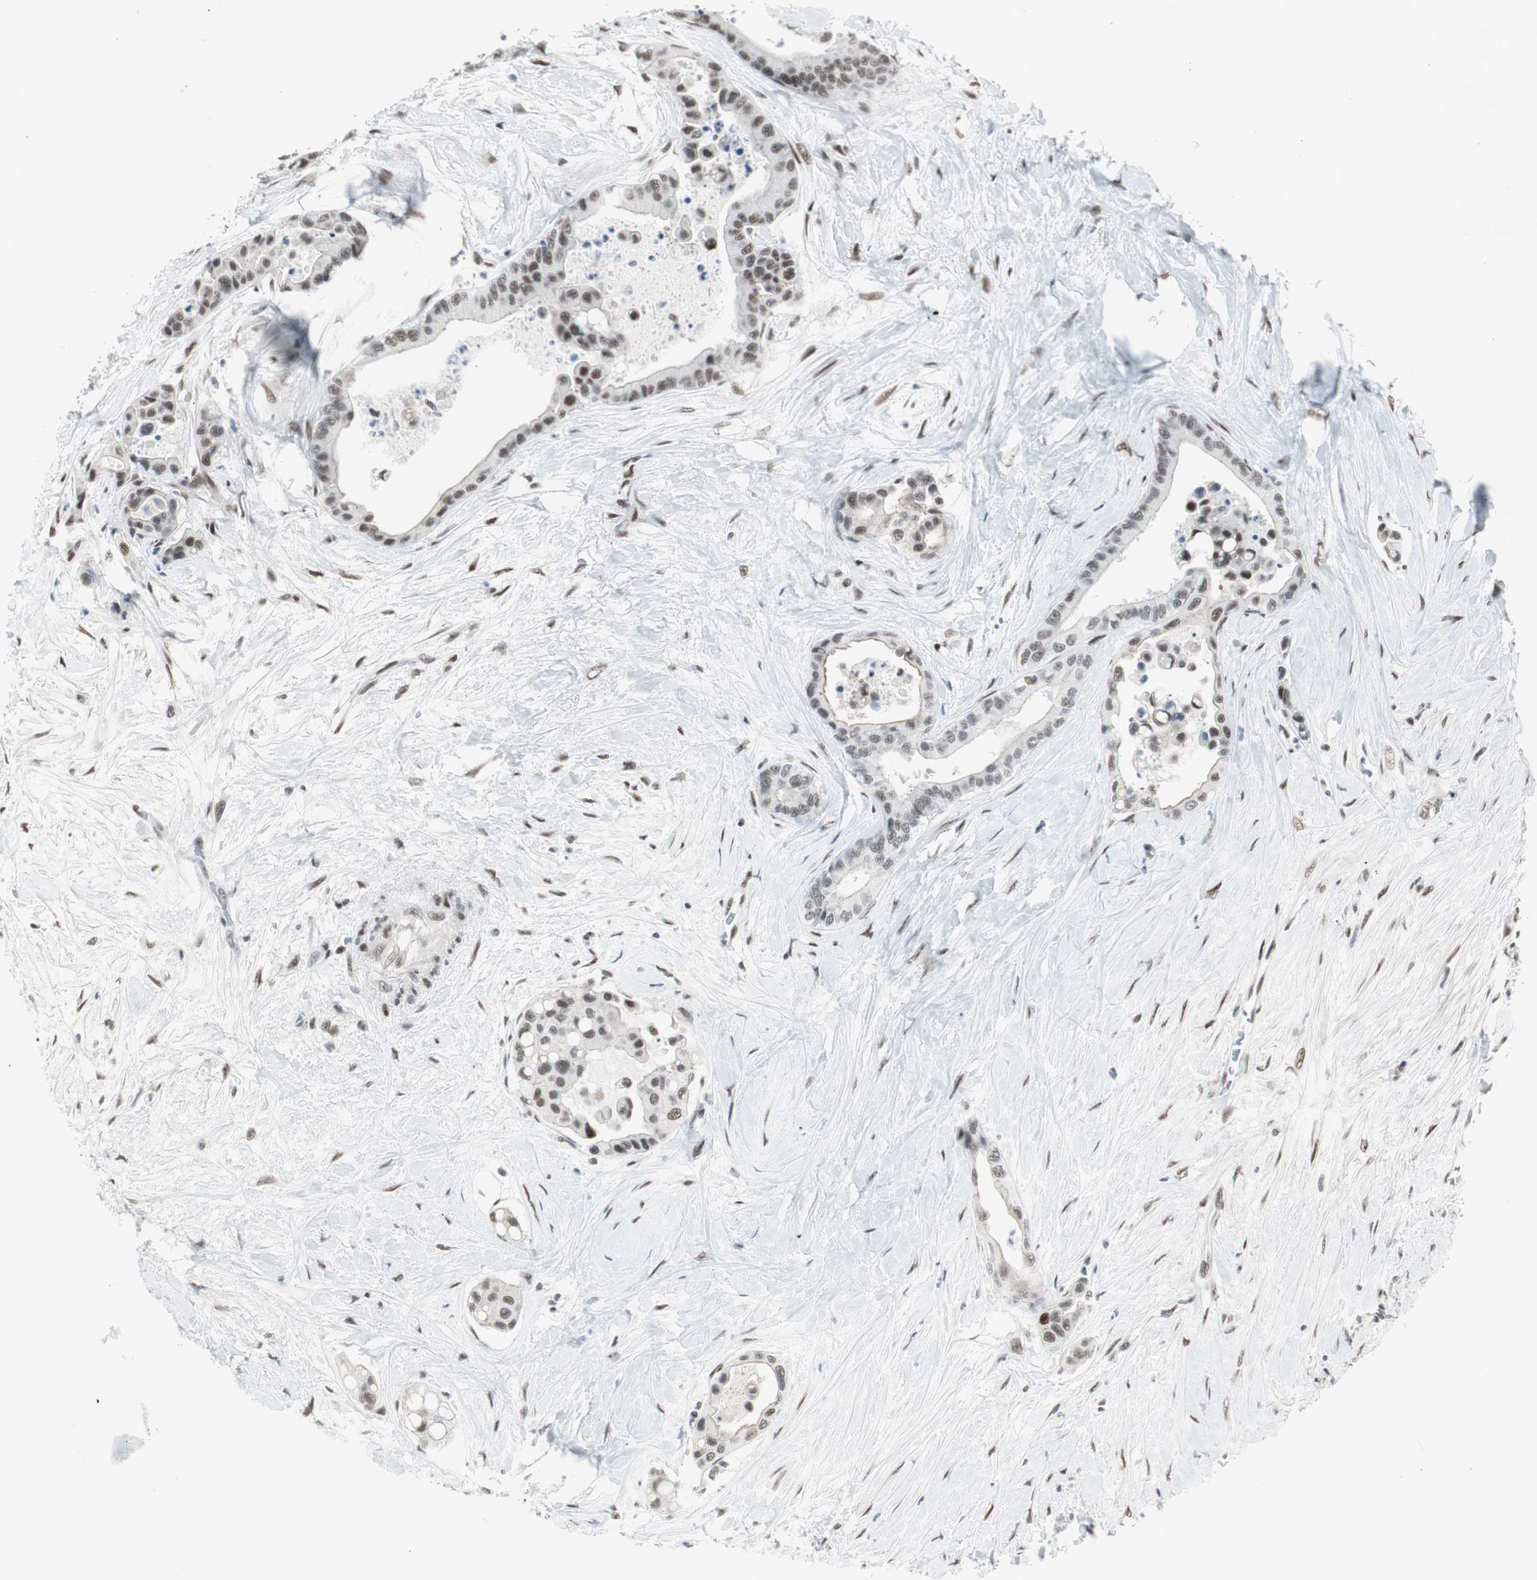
{"staining": {"intensity": "moderate", "quantity": "25%-75%", "location": "nuclear"}, "tissue": "colorectal cancer", "cell_type": "Tumor cells", "image_type": "cancer", "snomed": [{"axis": "morphology", "description": "Normal tissue, NOS"}, {"axis": "morphology", "description": "Adenocarcinoma, NOS"}, {"axis": "topography", "description": "Colon"}], "caption": "Protein analysis of colorectal adenocarcinoma tissue shows moderate nuclear expression in approximately 25%-75% of tumor cells.", "gene": "HEXIM1", "patient": {"sex": "male", "age": 82}}